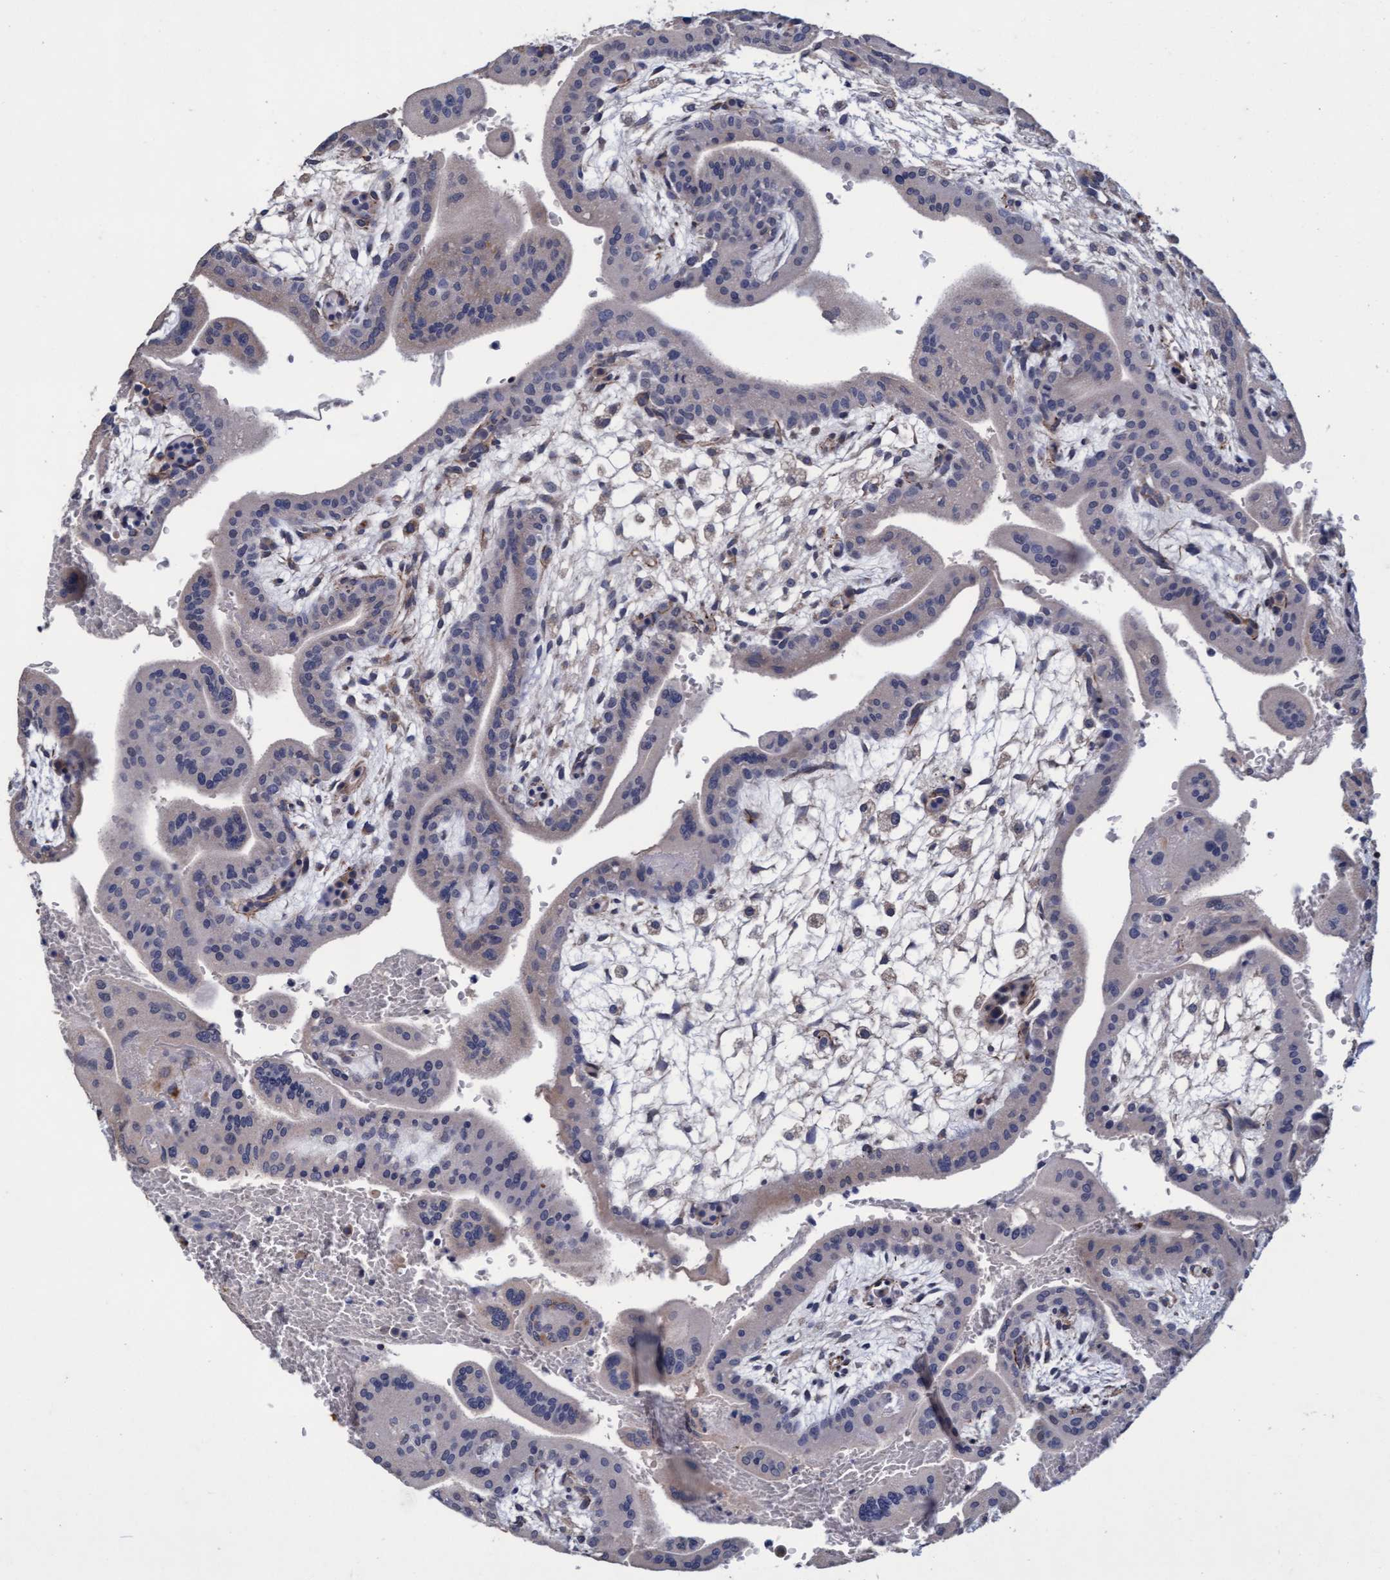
{"staining": {"intensity": "negative", "quantity": "none", "location": "none"}, "tissue": "placenta", "cell_type": "Trophoblastic cells", "image_type": "normal", "snomed": [{"axis": "morphology", "description": "Normal tissue, NOS"}, {"axis": "topography", "description": "Placenta"}], "caption": "Protein analysis of benign placenta demonstrates no significant staining in trophoblastic cells. Brightfield microscopy of immunohistochemistry (IHC) stained with DAB (3,3'-diaminobenzidine) (brown) and hematoxylin (blue), captured at high magnification.", "gene": "CPQ", "patient": {"sex": "female", "age": 35}}